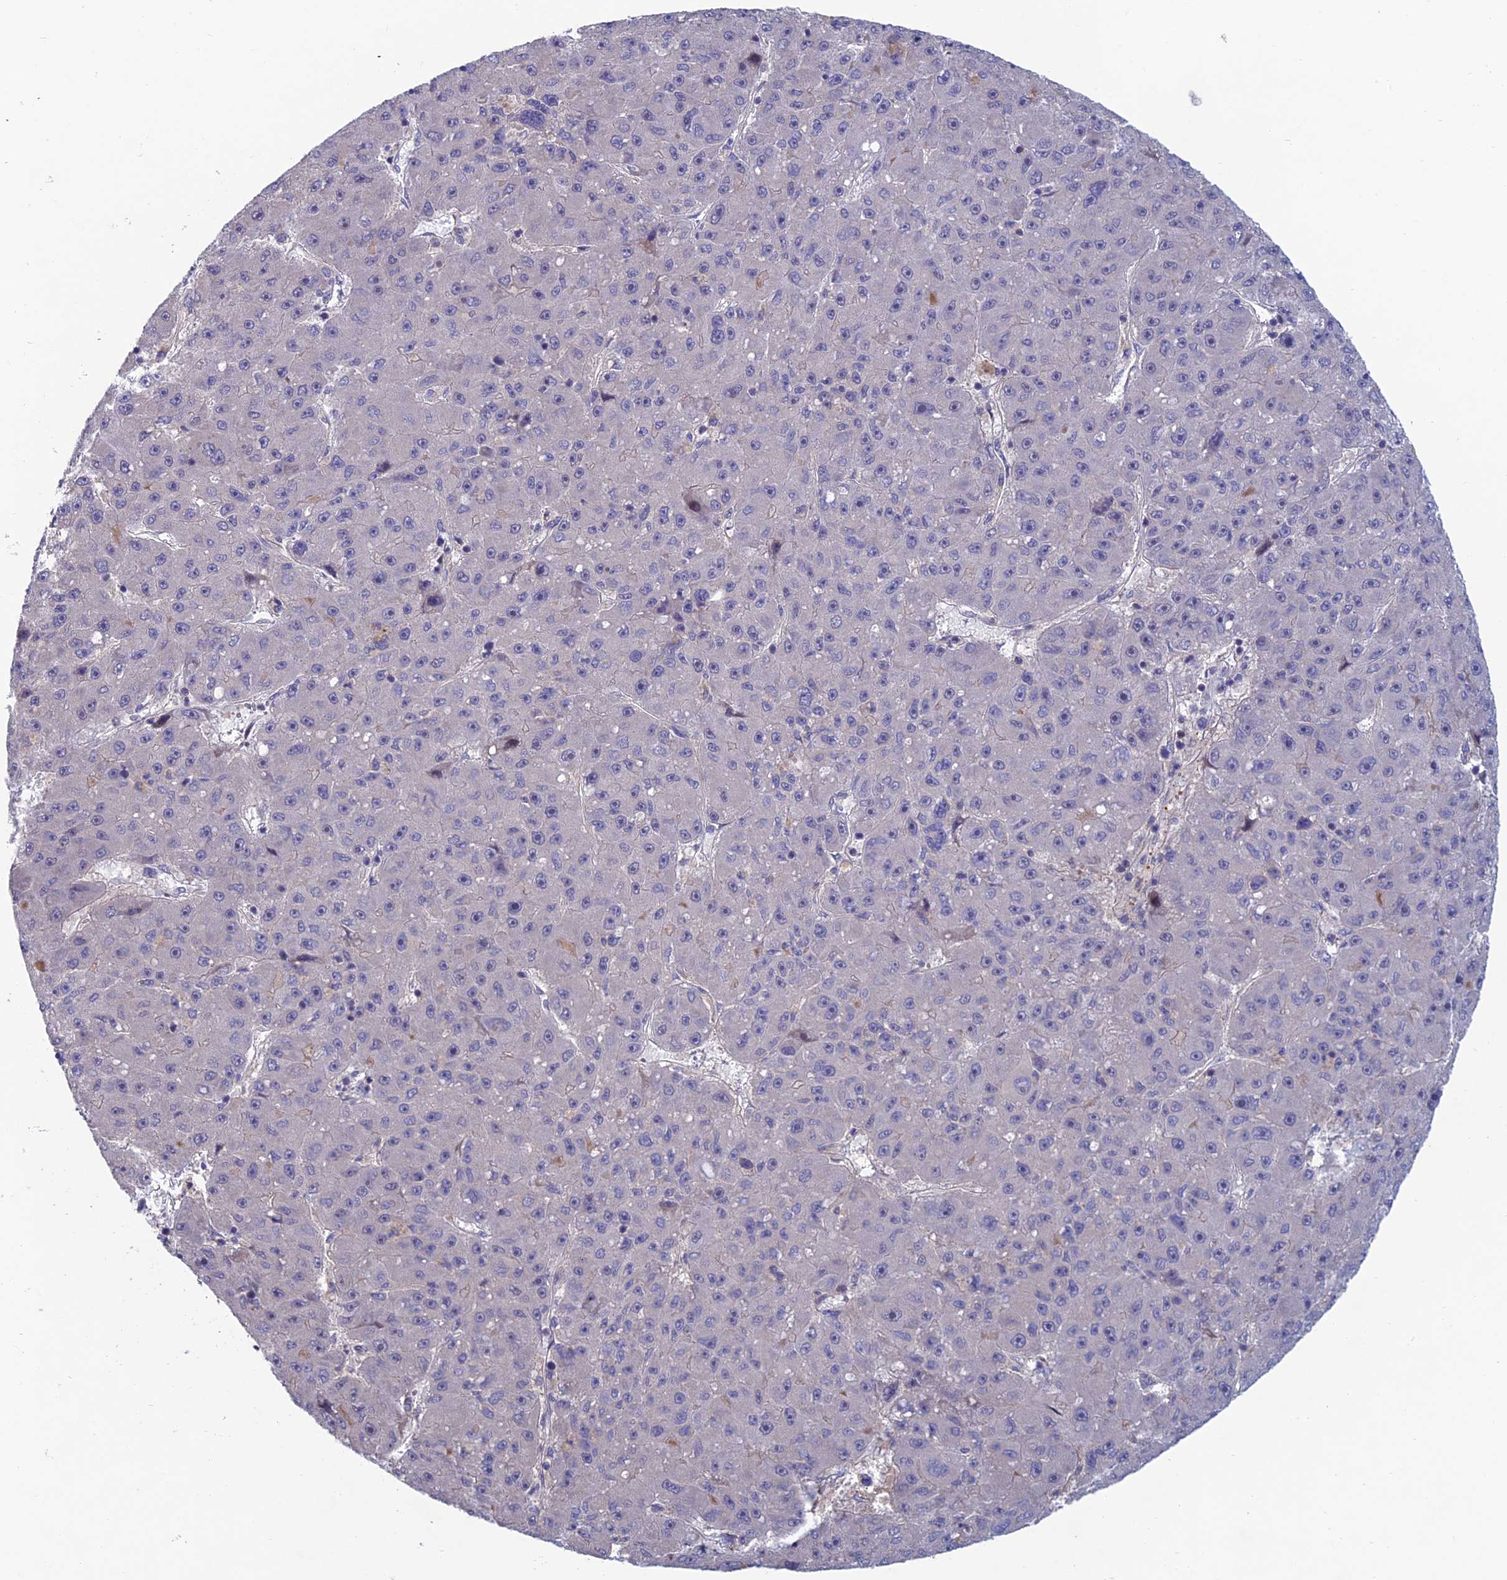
{"staining": {"intensity": "negative", "quantity": "none", "location": "none"}, "tissue": "liver cancer", "cell_type": "Tumor cells", "image_type": "cancer", "snomed": [{"axis": "morphology", "description": "Carcinoma, Hepatocellular, NOS"}, {"axis": "topography", "description": "Liver"}], "caption": "The micrograph reveals no staining of tumor cells in liver cancer (hepatocellular carcinoma).", "gene": "USP37", "patient": {"sex": "male", "age": 67}}